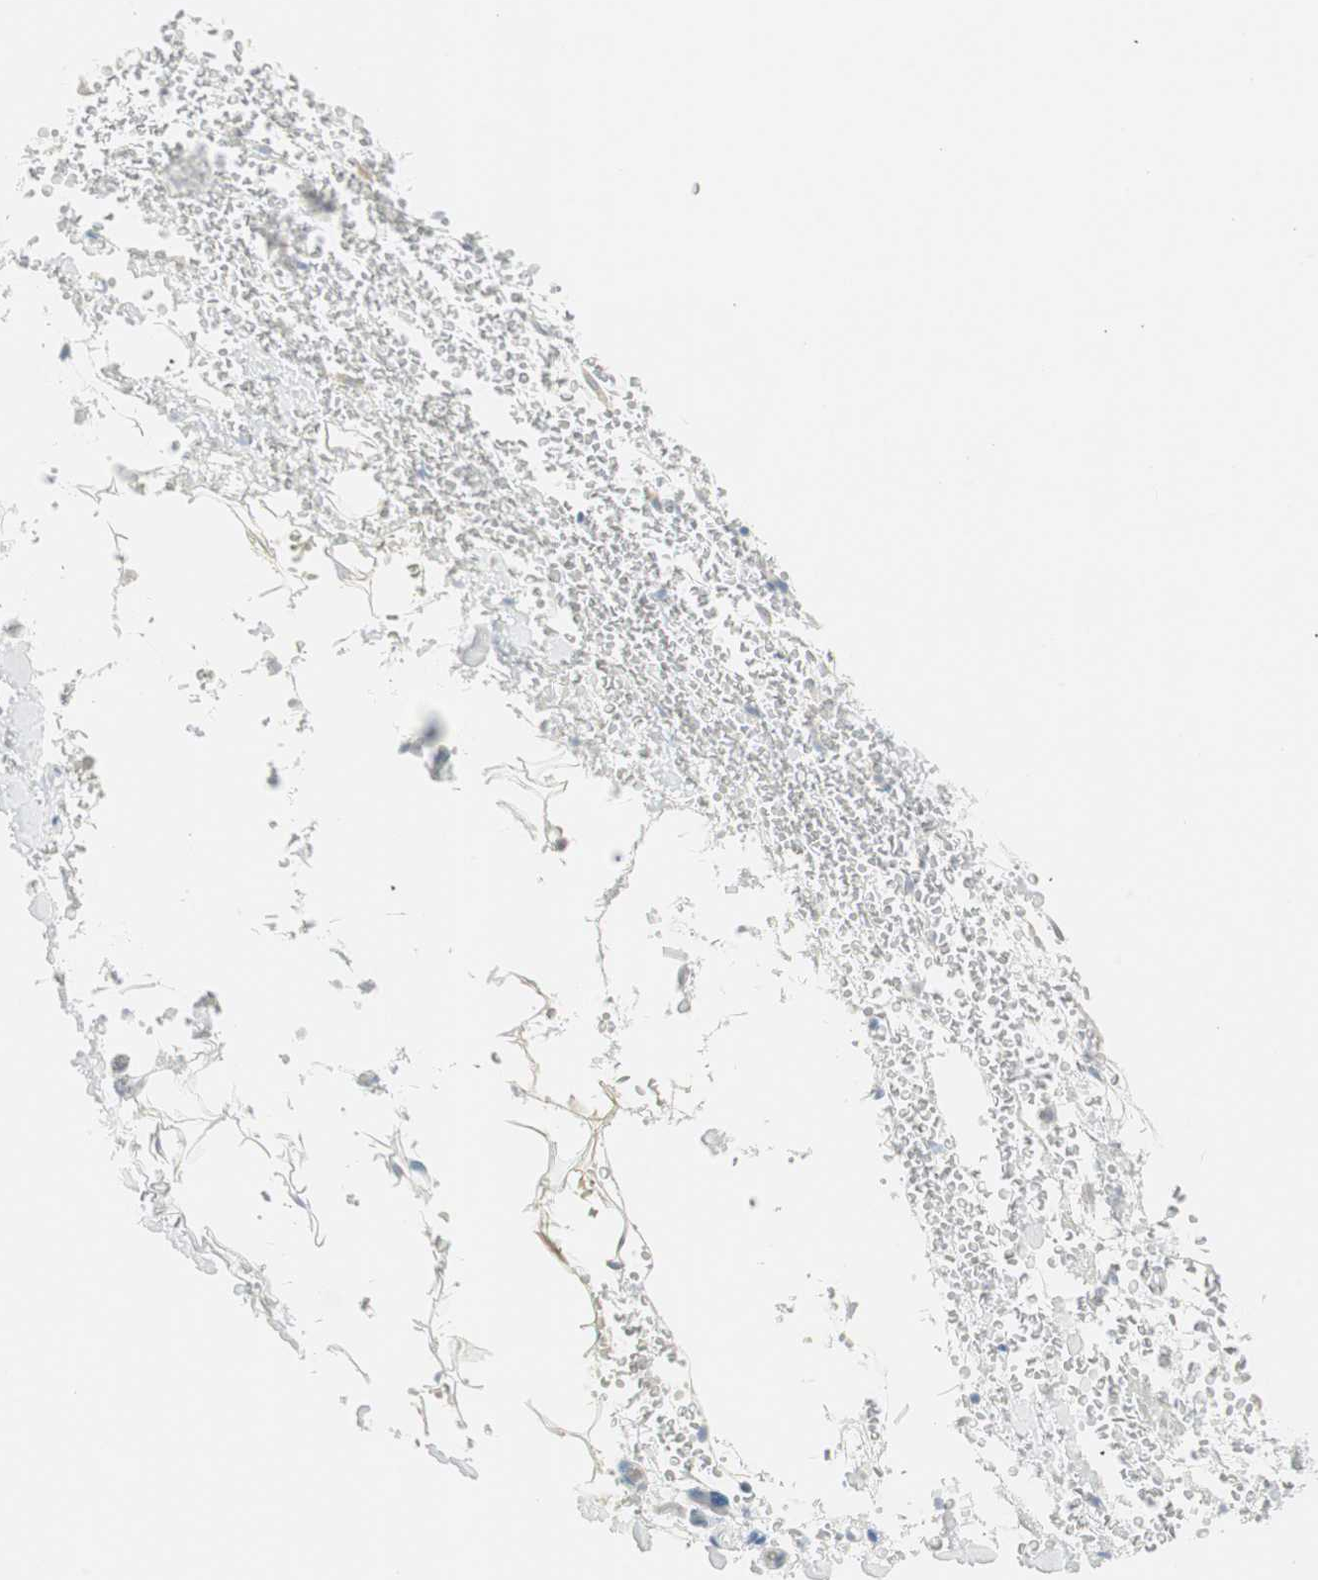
{"staining": {"intensity": "negative", "quantity": "none", "location": "none"}, "tissue": "adipose tissue", "cell_type": "Adipocytes", "image_type": "normal", "snomed": [{"axis": "morphology", "description": "Normal tissue, NOS"}, {"axis": "morphology", "description": "Inflammation, NOS"}, {"axis": "topography", "description": "Breast"}], "caption": "Immunohistochemical staining of normal human adipose tissue exhibits no significant expression in adipocytes. Nuclei are stained in blue.", "gene": "MLLT10", "patient": {"sex": "female", "age": 65}}